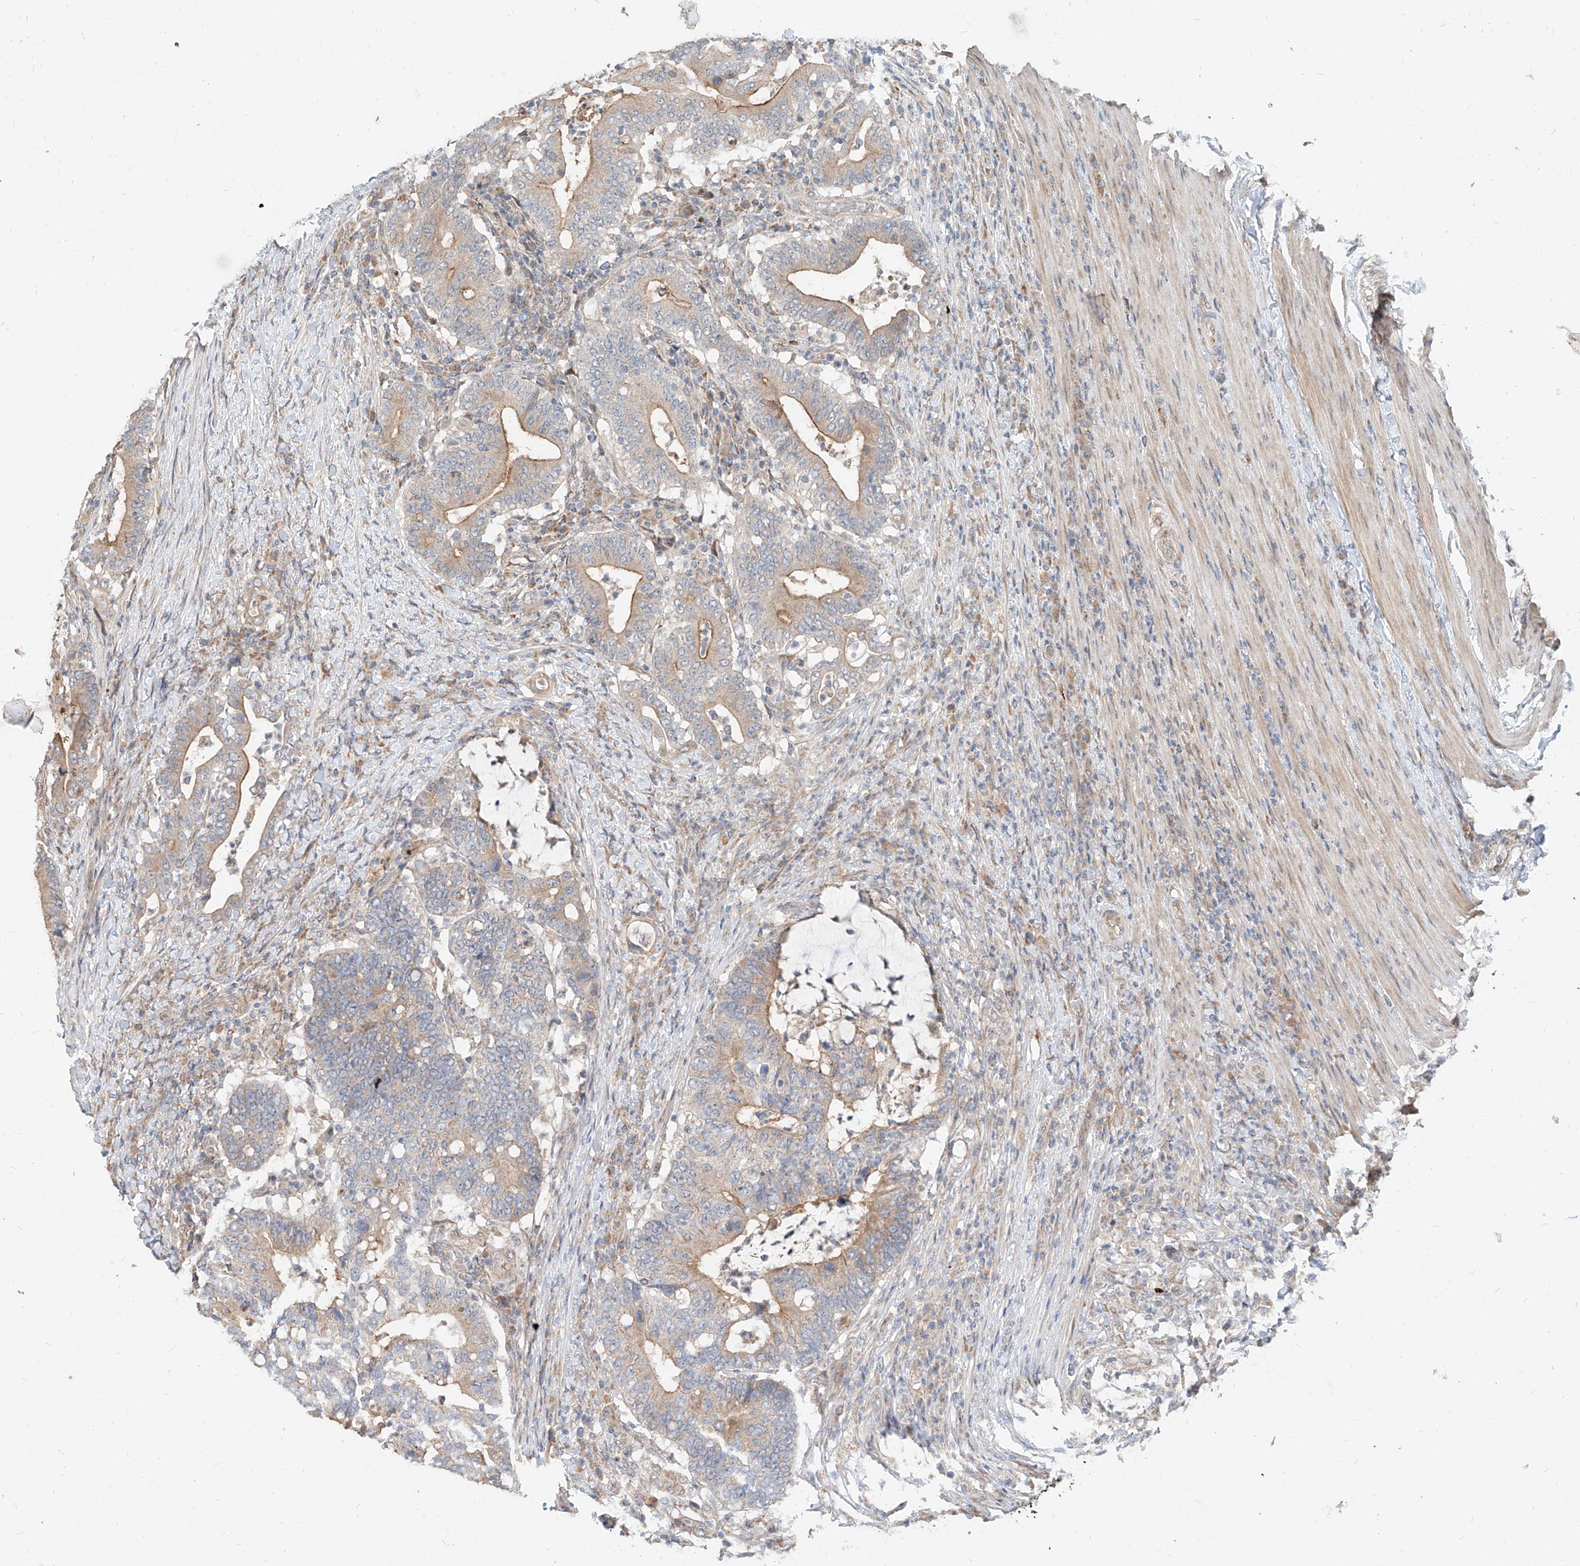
{"staining": {"intensity": "weak", "quantity": "25%-75%", "location": "cytoplasmic/membranous"}, "tissue": "colorectal cancer", "cell_type": "Tumor cells", "image_type": "cancer", "snomed": [{"axis": "morphology", "description": "Adenocarcinoma, NOS"}, {"axis": "topography", "description": "Colon"}], "caption": "Human colorectal adenocarcinoma stained with a brown dye exhibits weak cytoplasmic/membranous positive expression in about 25%-75% of tumor cells.", "gene": "STX19", "patient": {"sex": "female", "age": 66}}